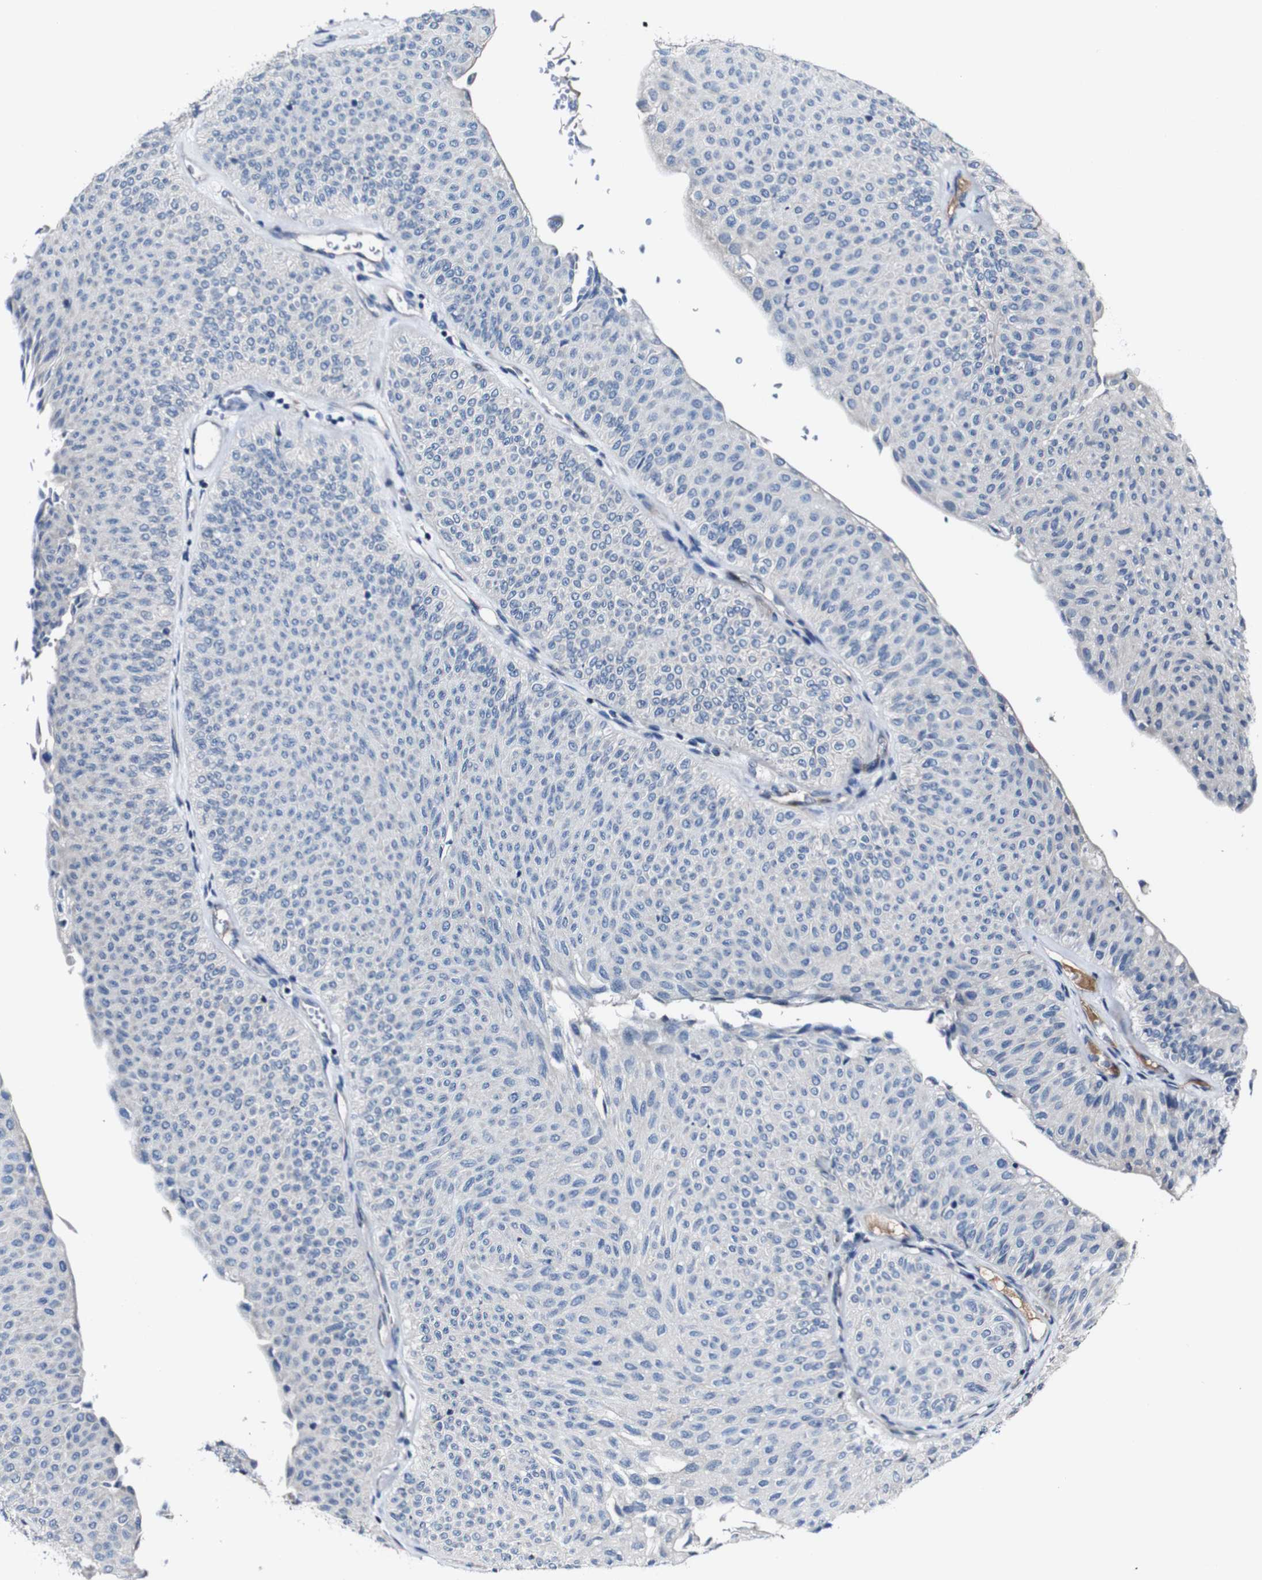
{"staining": {"intensity": "negative", "quantity": "none", "location": "none"}, "tissue": "urothelial cancer", "cell_type": "Tumor cells", "image_type": "cancer", "snomed": [{"axis": "morphology", "description": "Urothelial carcinoma, Low grade"}, {"axis": "topography", "description": "Urinary bladder"}], "caption": "IHC of urothelial cancer exhibits no expression in tumor cells. (DAB (3,3'-diaminobenzidine) immunohistochemistry, high magnification).", "gene": "GRAMD1A", "patient": {"sex": "male", "age": 78}}